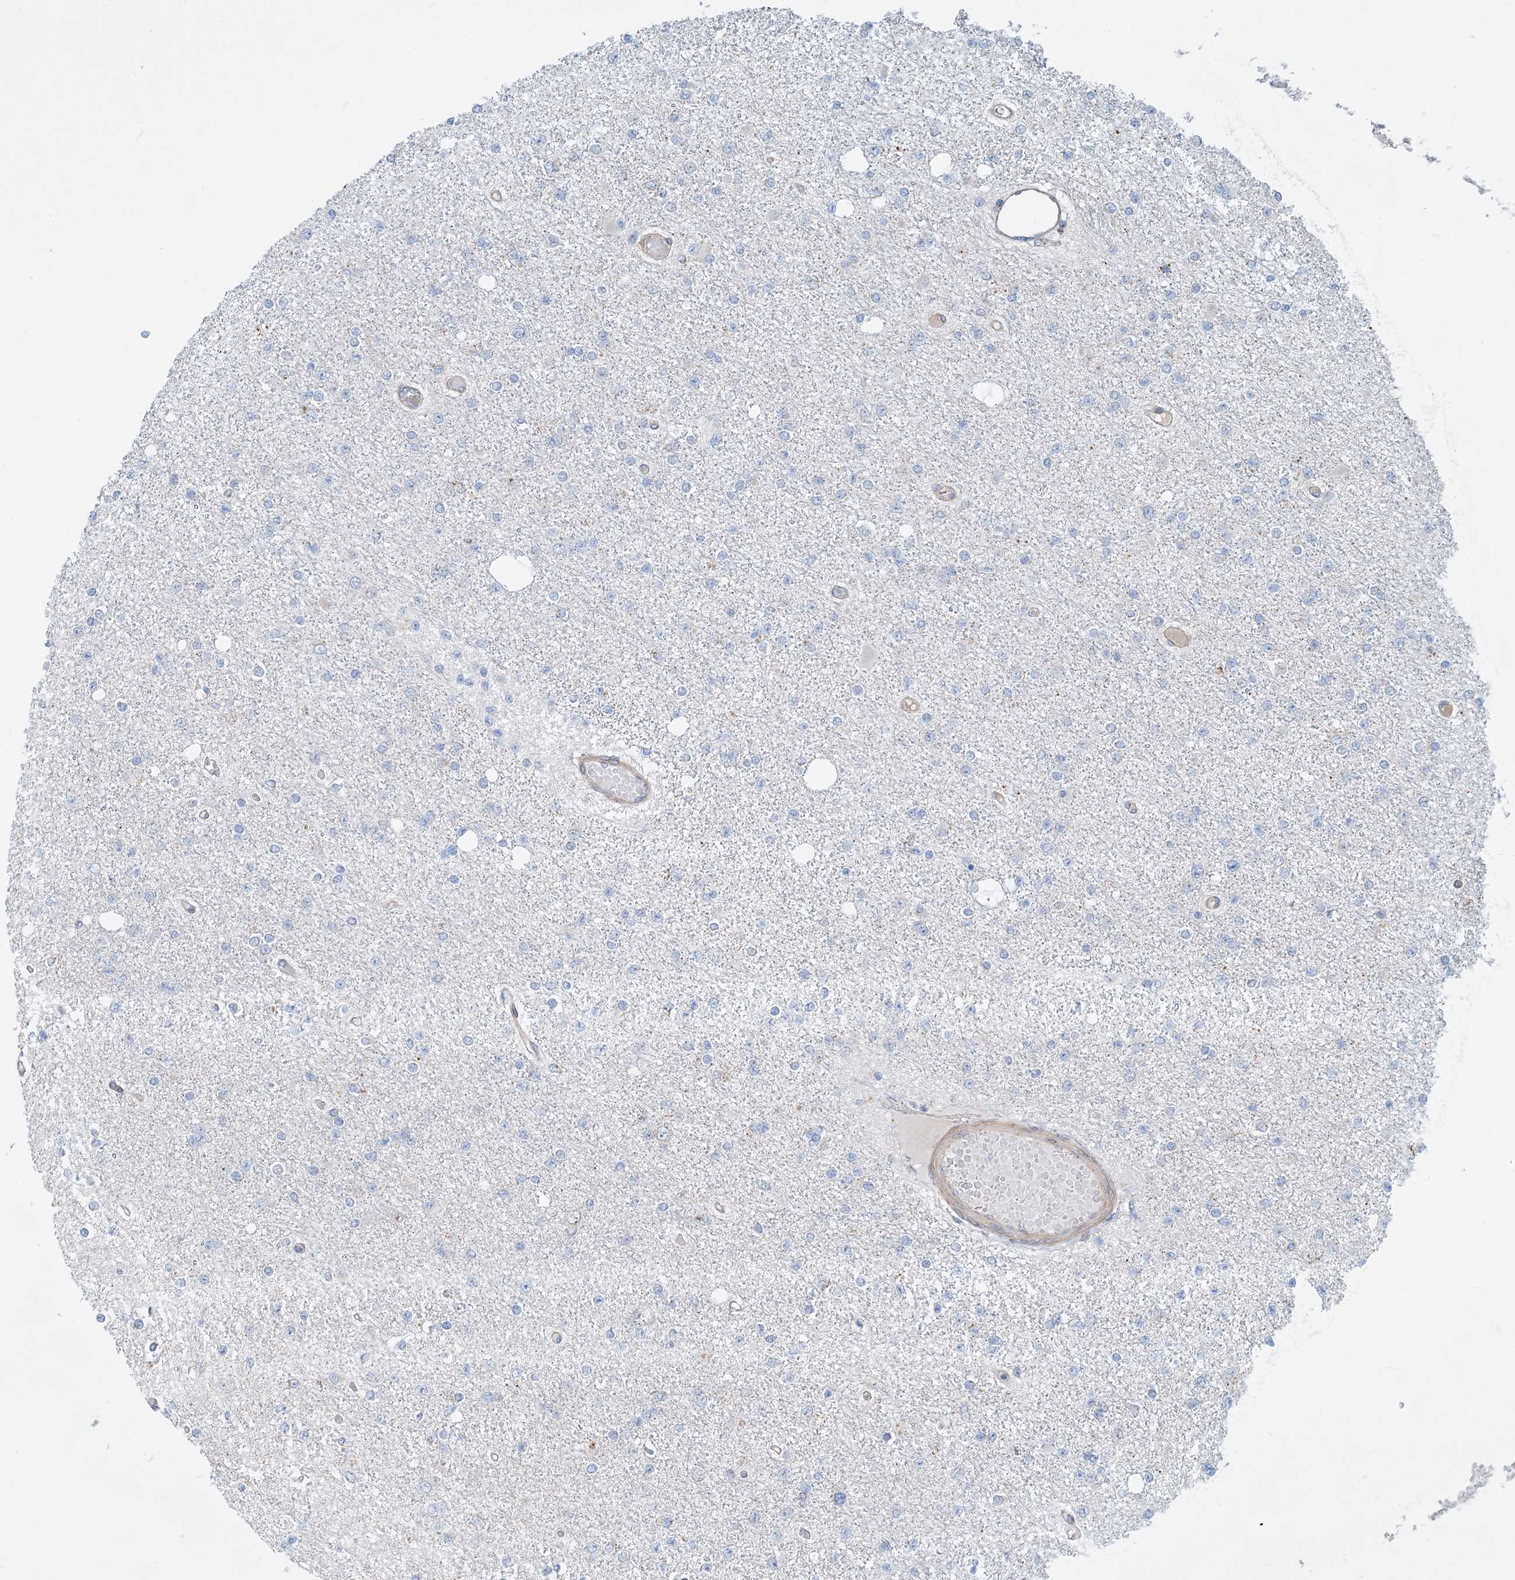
{"staining": {"intensity": "negative", "quantity": "none", "location": "none"}, "tissue": "glioma", "cell_type": "Tumor cells", "image_type": "cancer", "snomed": [{"axis": "morphology", "description": "Glioma, malignant, Low grade"}, {"axis": "topography", "description": "Brain"}], "caption": "Immunohistochemistry of malignant glioma (low-grade) shows no staining in tumor cells.", "gene": "PCDHGA1", "patient": {"sex": "female", "age": 22}}